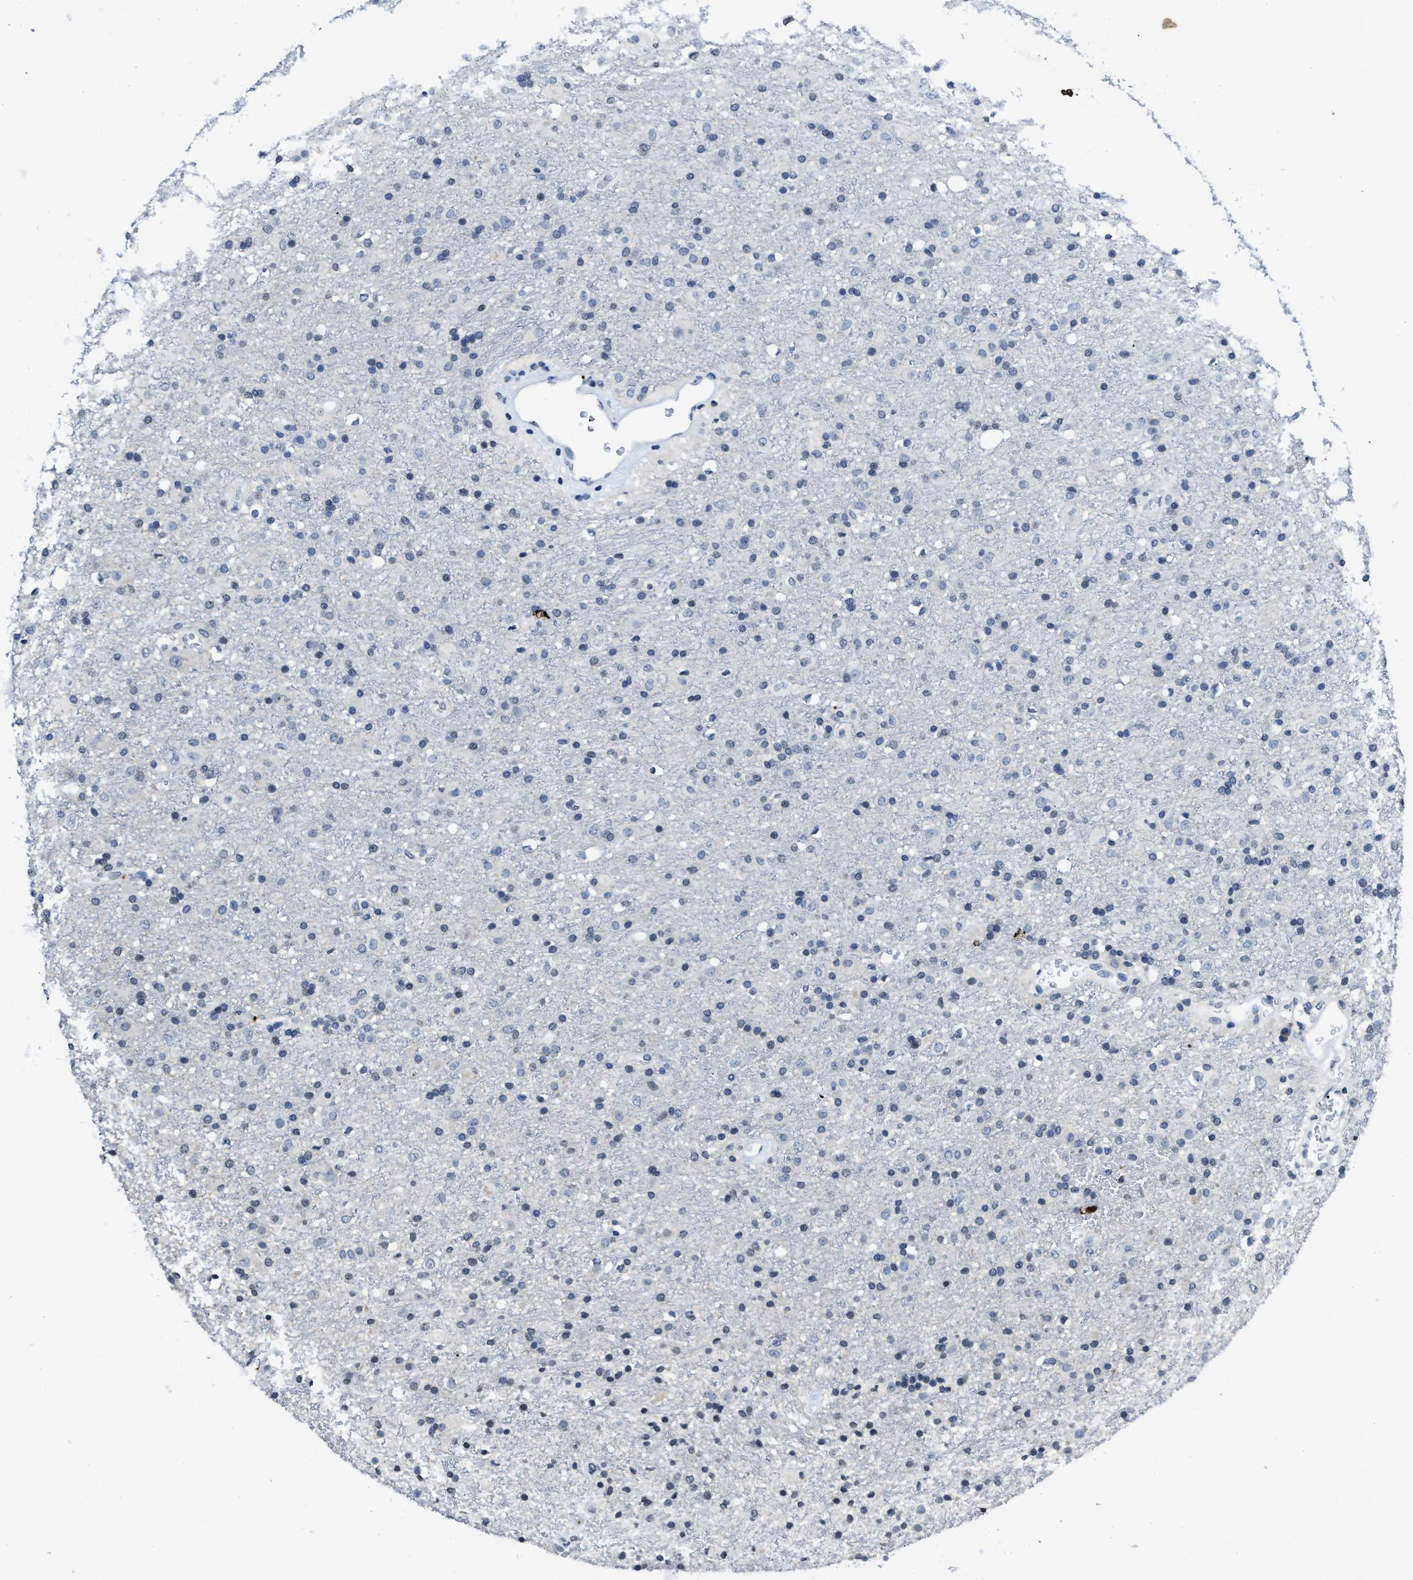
{"staining": {"intensity": "negative", "quantity": "none", "location": "none"}, "tissue": "glioma", "cell_type": "Tumor cells", "image_type": "cancer", "snomed": [{"axis": "morphology", "description": "Glioma, malignant, Low grade"}, {"axis": "topography", "description": "Brain"}], "caption": "High magnification brightfield microscopy of malignant low-grade glioma stained with DAB (brown) and counterstained with hematoxylin (blue): tumor cells show no significant expression.", "gene": "ITGA2B", "patient": {"sex": "male", "age": 65}}